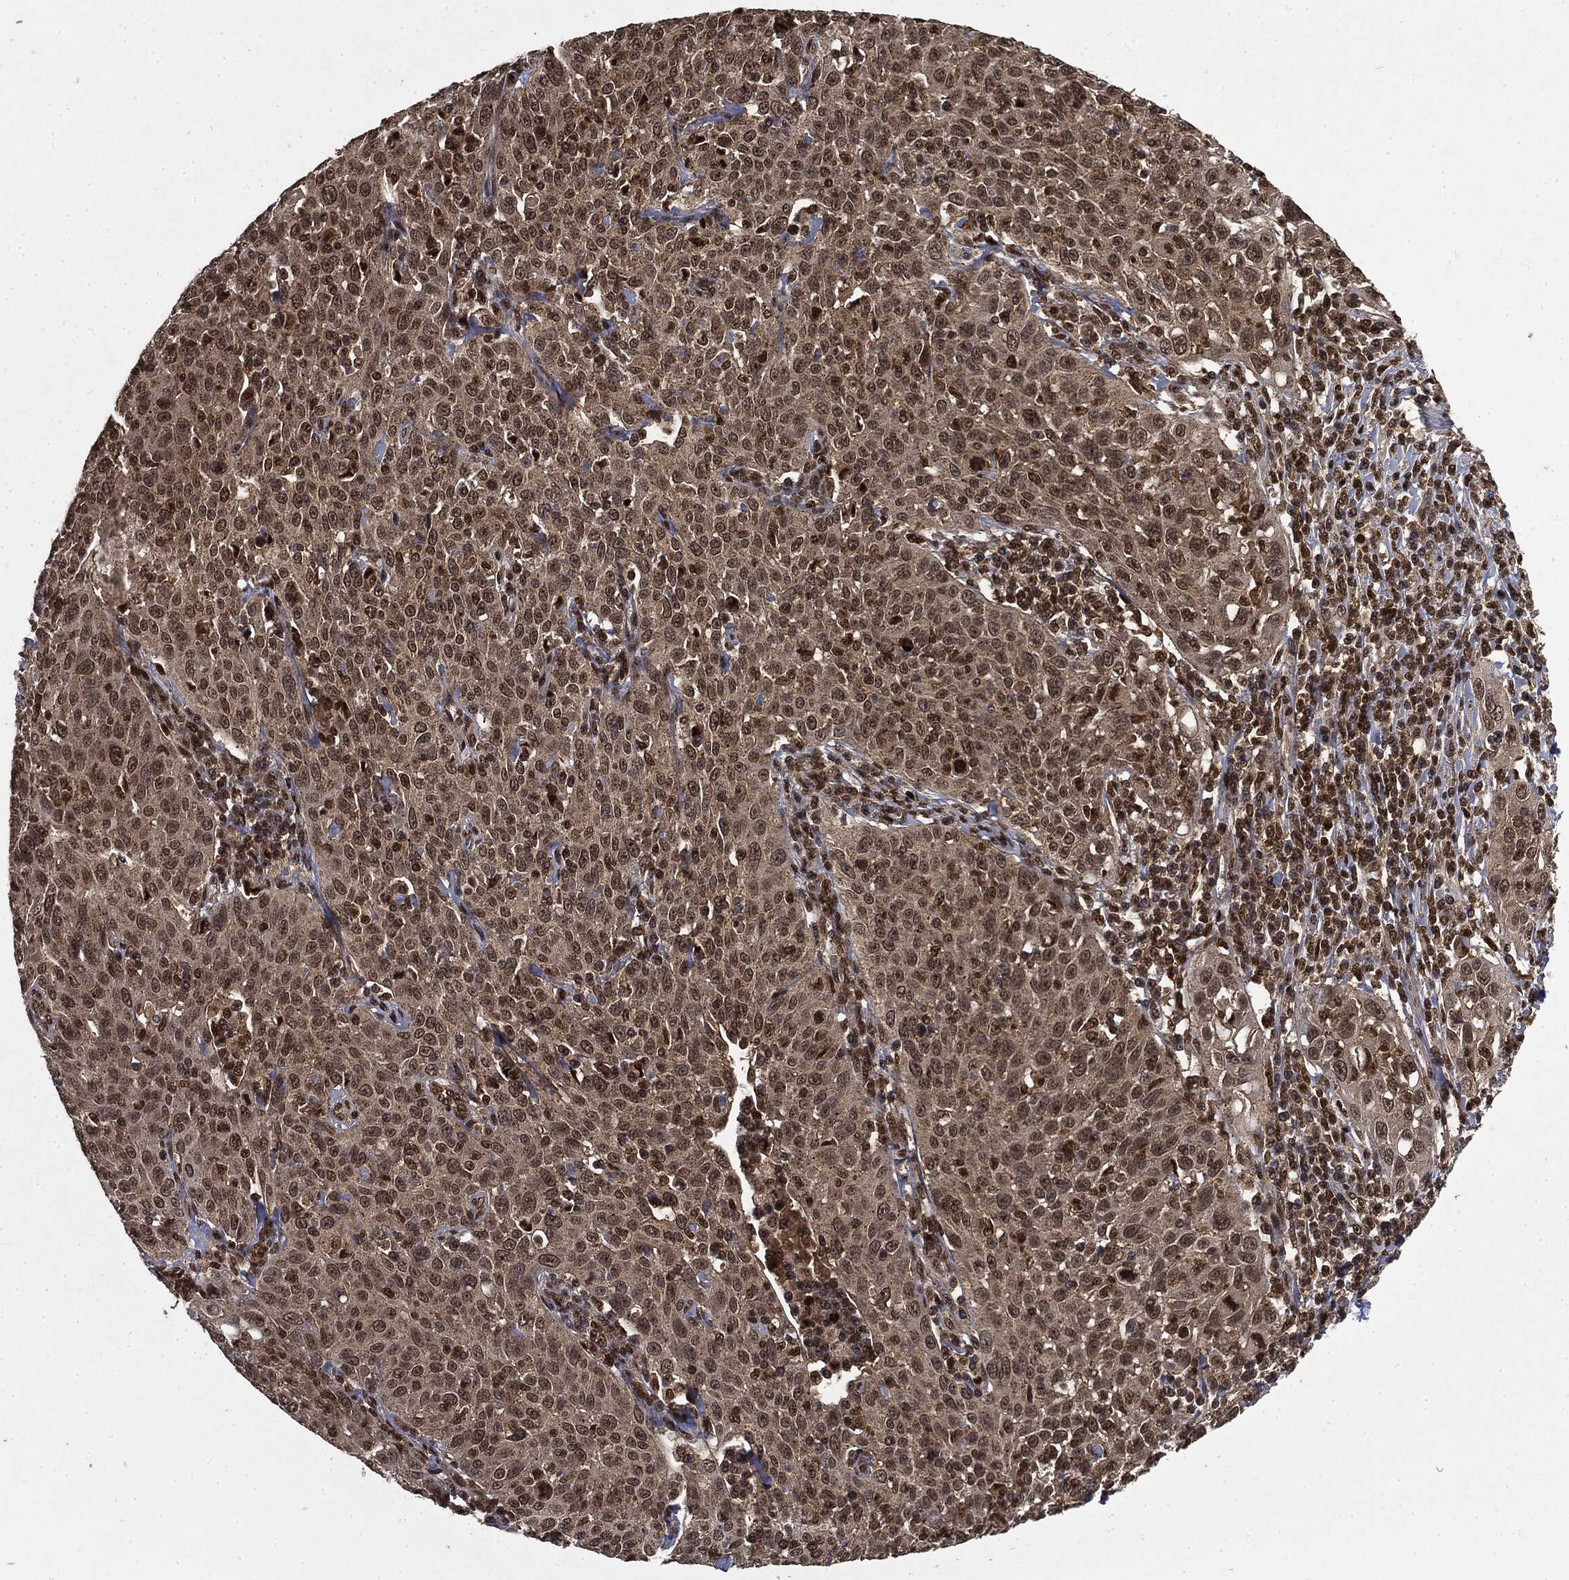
{"staining": {"intensity": "weak", "quantity": ">75%", "location": "nuclear"}, "tissue": "cervical cancer", "cell_type": "Tumor cells", "image_type": "cancer", "snomed": [{"axis": "morphology", "description": "Squamous cell carcinoma, NOS"}, {"axis": "topography", "description": "Cervix"}], "caption": "Immunohistochemistry (IHC) (DAB (3,3'-diaminobenzidine)) staining of squamous cell carcinoma (cervical) demonstrates weak nuclear protein expression in approximately >75% of tumor cells.", "gene": "CTDP1", "patient": {"sex": "female", "age": 26}}